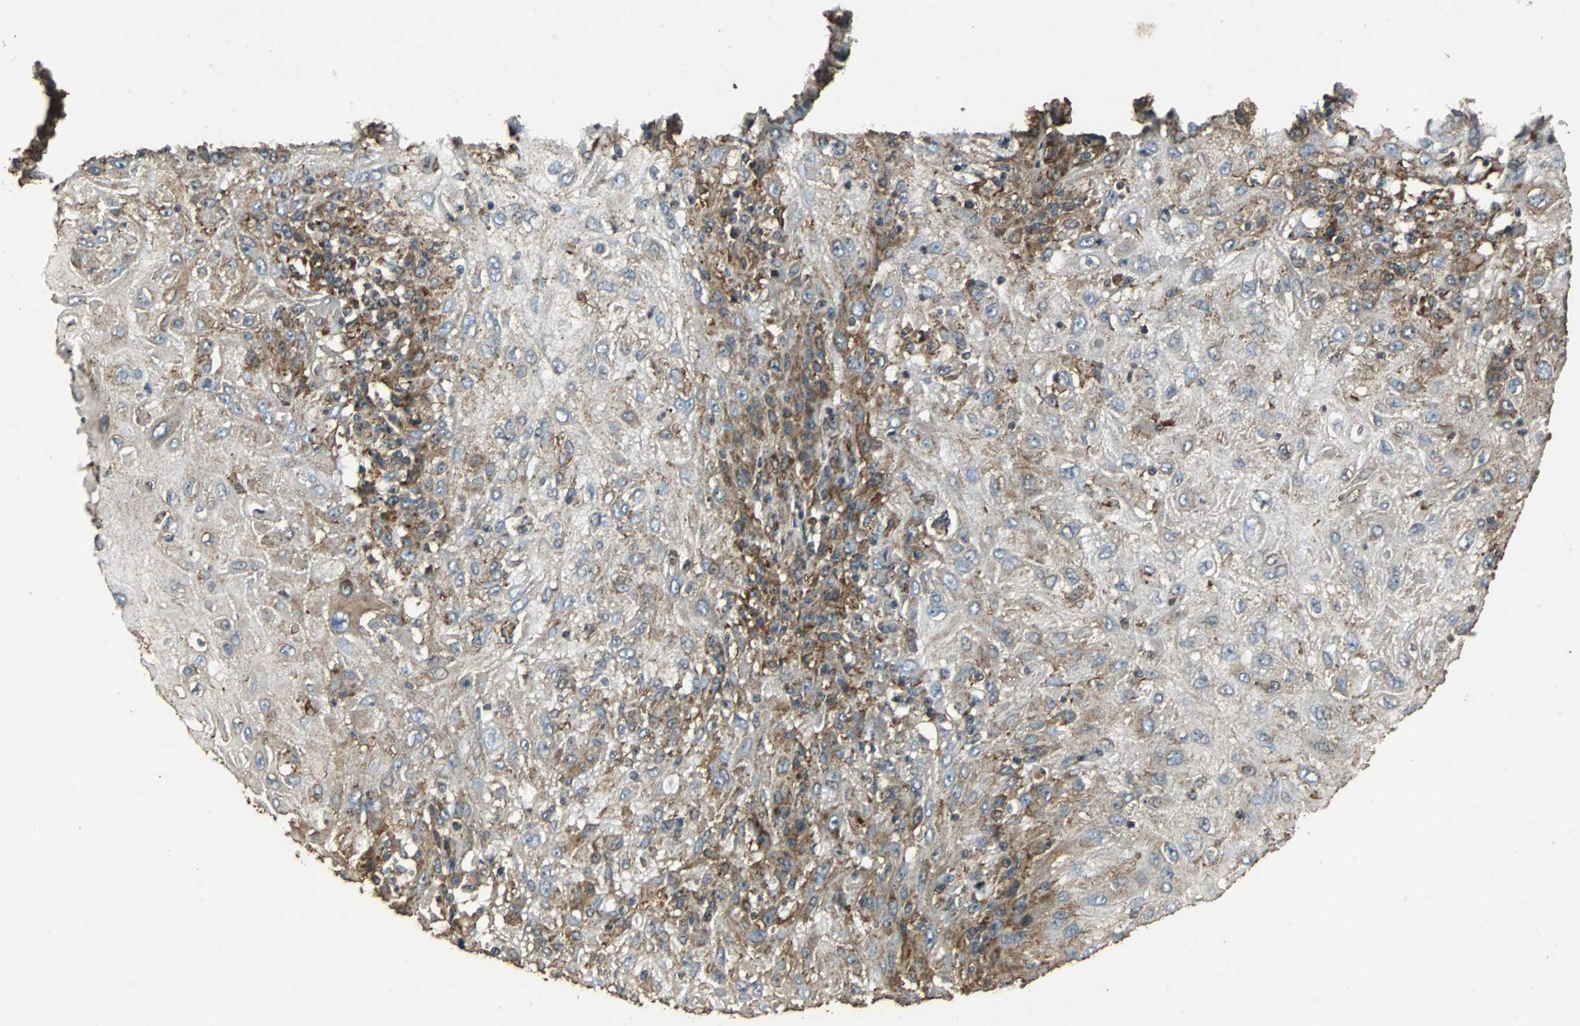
{"staining": {"intensity": "moderate", "quantity": "25%-75%", "location": "cytoplasmic/membranous"}, "tissue": "skin cancer", "cell_type": "Tumor cells", "image_type": "cancer", "snomed": [{"axis": "morphology", "description": "Normal tissue, NOS"}, {"axis": "morphology", "description": "Squamous cell carcinoma, NOS"}, {"axis": "topography", "description": "Skin"}], "caption": "High-power microscopy captured an immunohistochemistry (IHC) image of skin cancer, revealing moderate cytoplasmic/membranous staining in approximately 25%-75% of tumor cells.", "gene": "NAA10", "patient": {"sex": "female", "age": 83}}